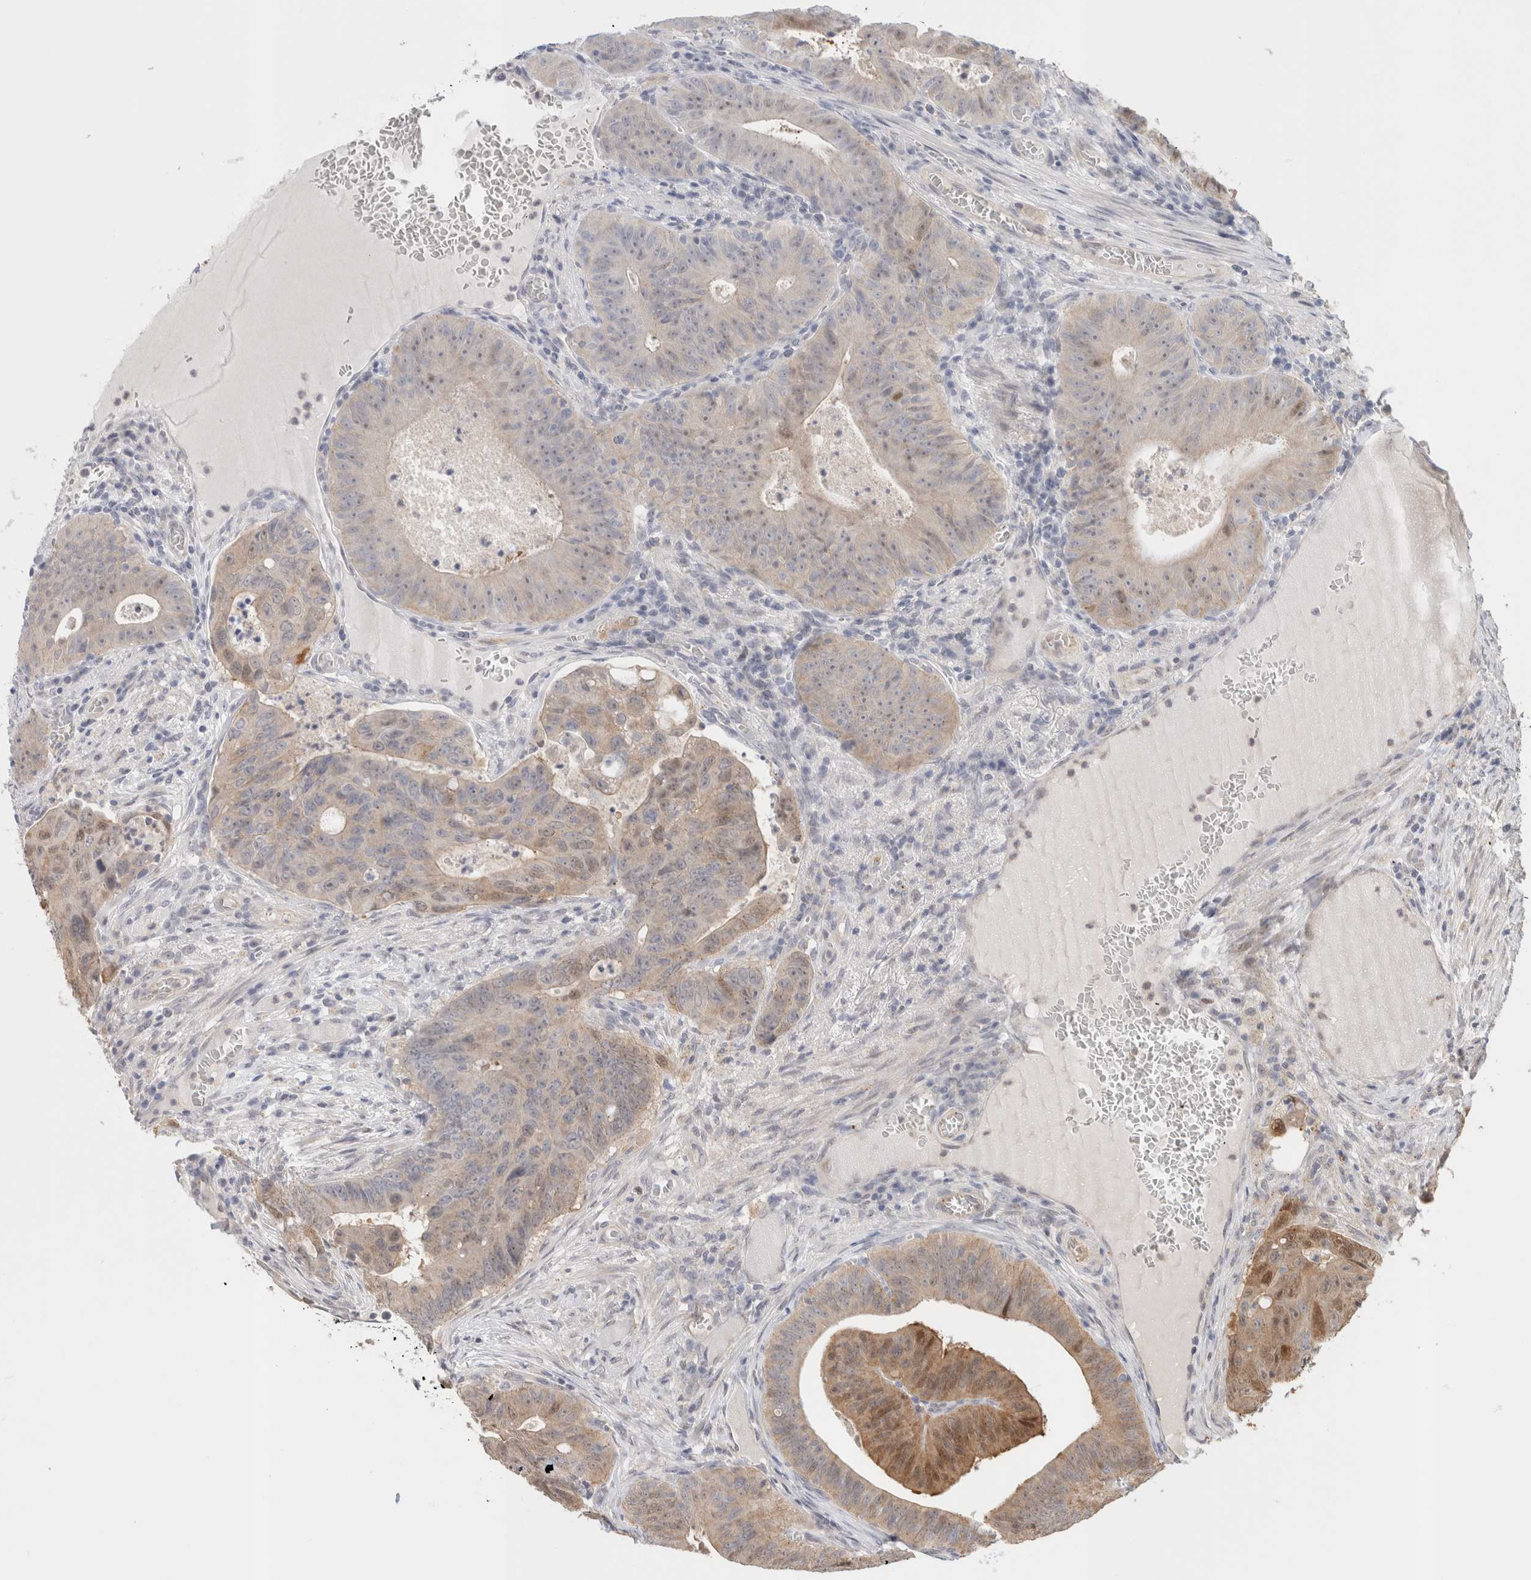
{"staining": {"intensity": "weak", "quantity": "<25%", "location": "cytoplasmic/membranous,nuclear"}, "tissue": "colorectal cancer", "cell_type": "Tumor cells", "image_type": "cancer", "snomed": [{"axis": "morphology", "description": "Adenocarcinoma, NOS"}, {"axis": "topography", "description": "Colon"}], "caption": "Adenocarcinoma (colorectal) stained for a protein using immunohistochemistry reveals no positivity tumor cells.", "gene": "OTUD6B", "patient": {"sex": "male", "age": 87}}